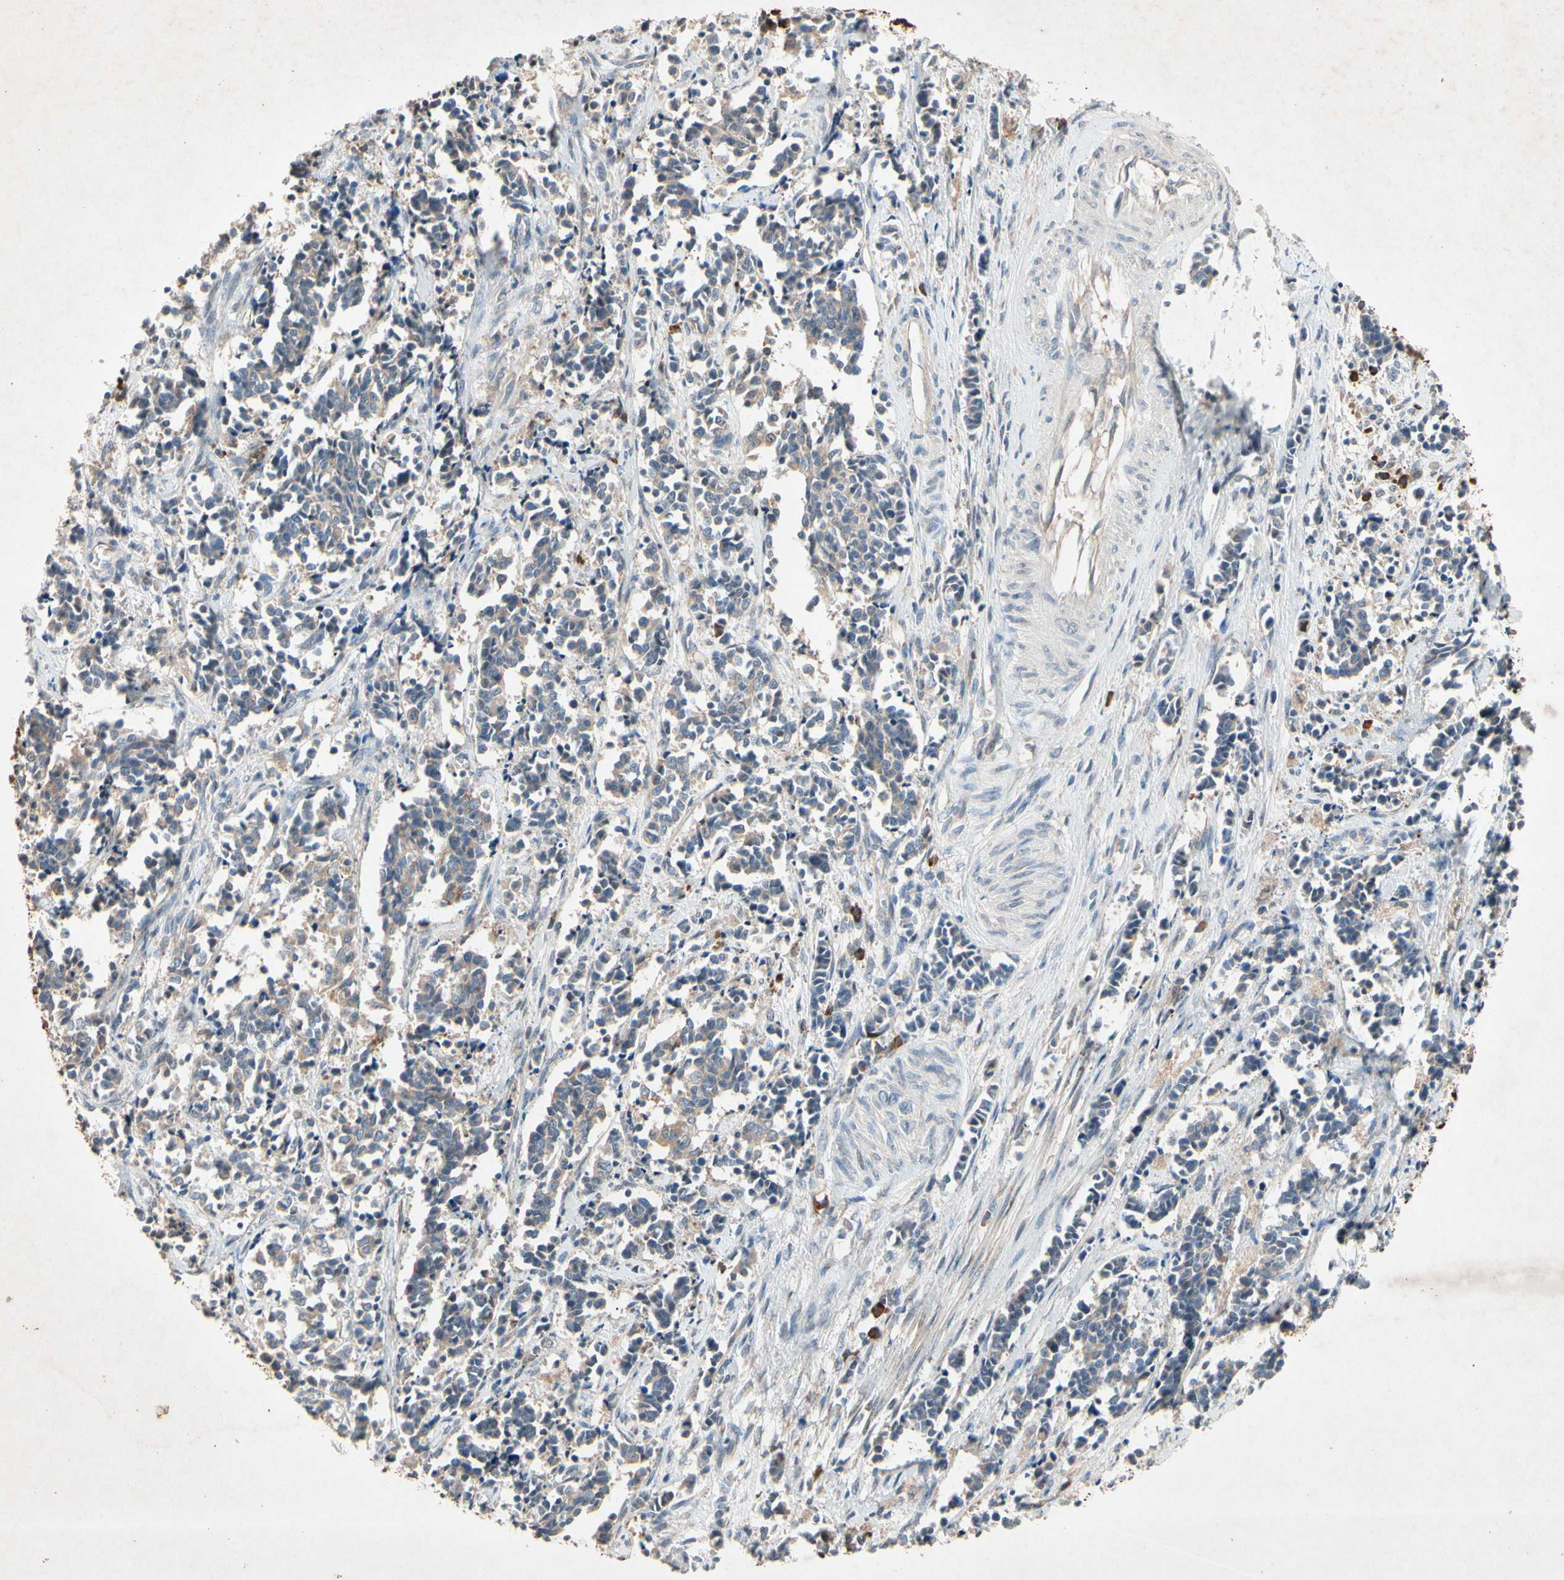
{"staining": {"intensity": "weak", "quantity": ">75%", "location": "cytoplasmic/membranous"}, "tissue": "cervical cancer", "cell_type": "Tumor cells", "image_type": "cancer", "snomed": [{"axis": "morphology", "description": "Squamous cell carcinoma, NOS"}, {"axis": "topography", "description": "Cervix"}], "caption": "Protein staining reveals weak cytoplasmic/membranous positivity in about >75% of tumor cells in squamous cell carcinoma (cervical).", "gene": "PRDX4", "patient": {"sex": "female", "age": 35}}